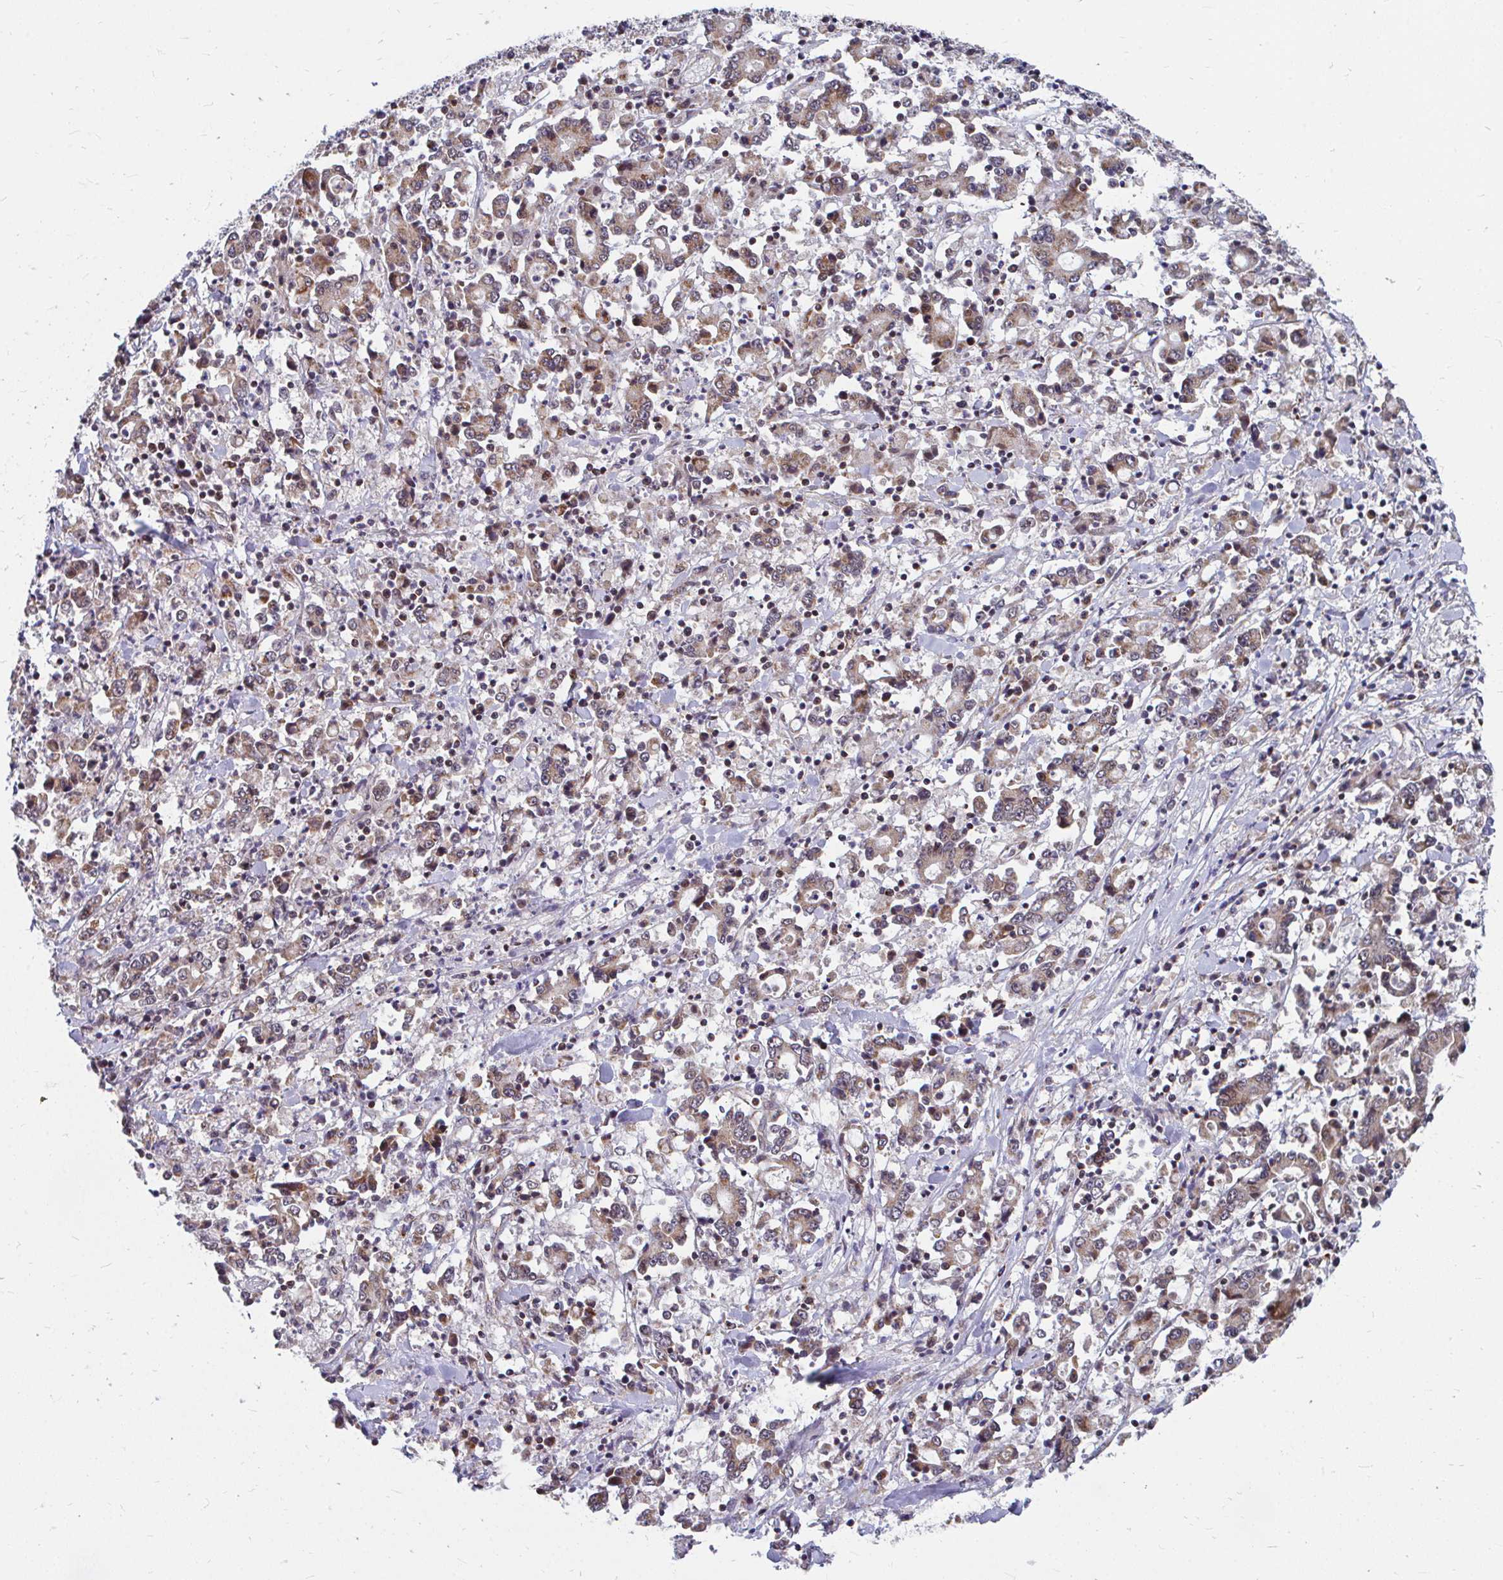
{"staining": {"intensity": "moderate", "quantity": ">75%", "location": "cytoplasmic/membranous"}, "tissue": "stomach cancer", "cell_type": "Tumor cells", "image_type": "cancer", "snomed": [{"axis": "morphology", "description": "Adenocarcinoma, NOS"}, {"axis": "topography", "description": "Stomach, upper"}], "caption": "Moderate cytoplasmic/membranous expression is present in about >75% of tumor cells in stomach cancer.", "gene": "PEX3", "patient": {"sex": "male", "age": 68}}